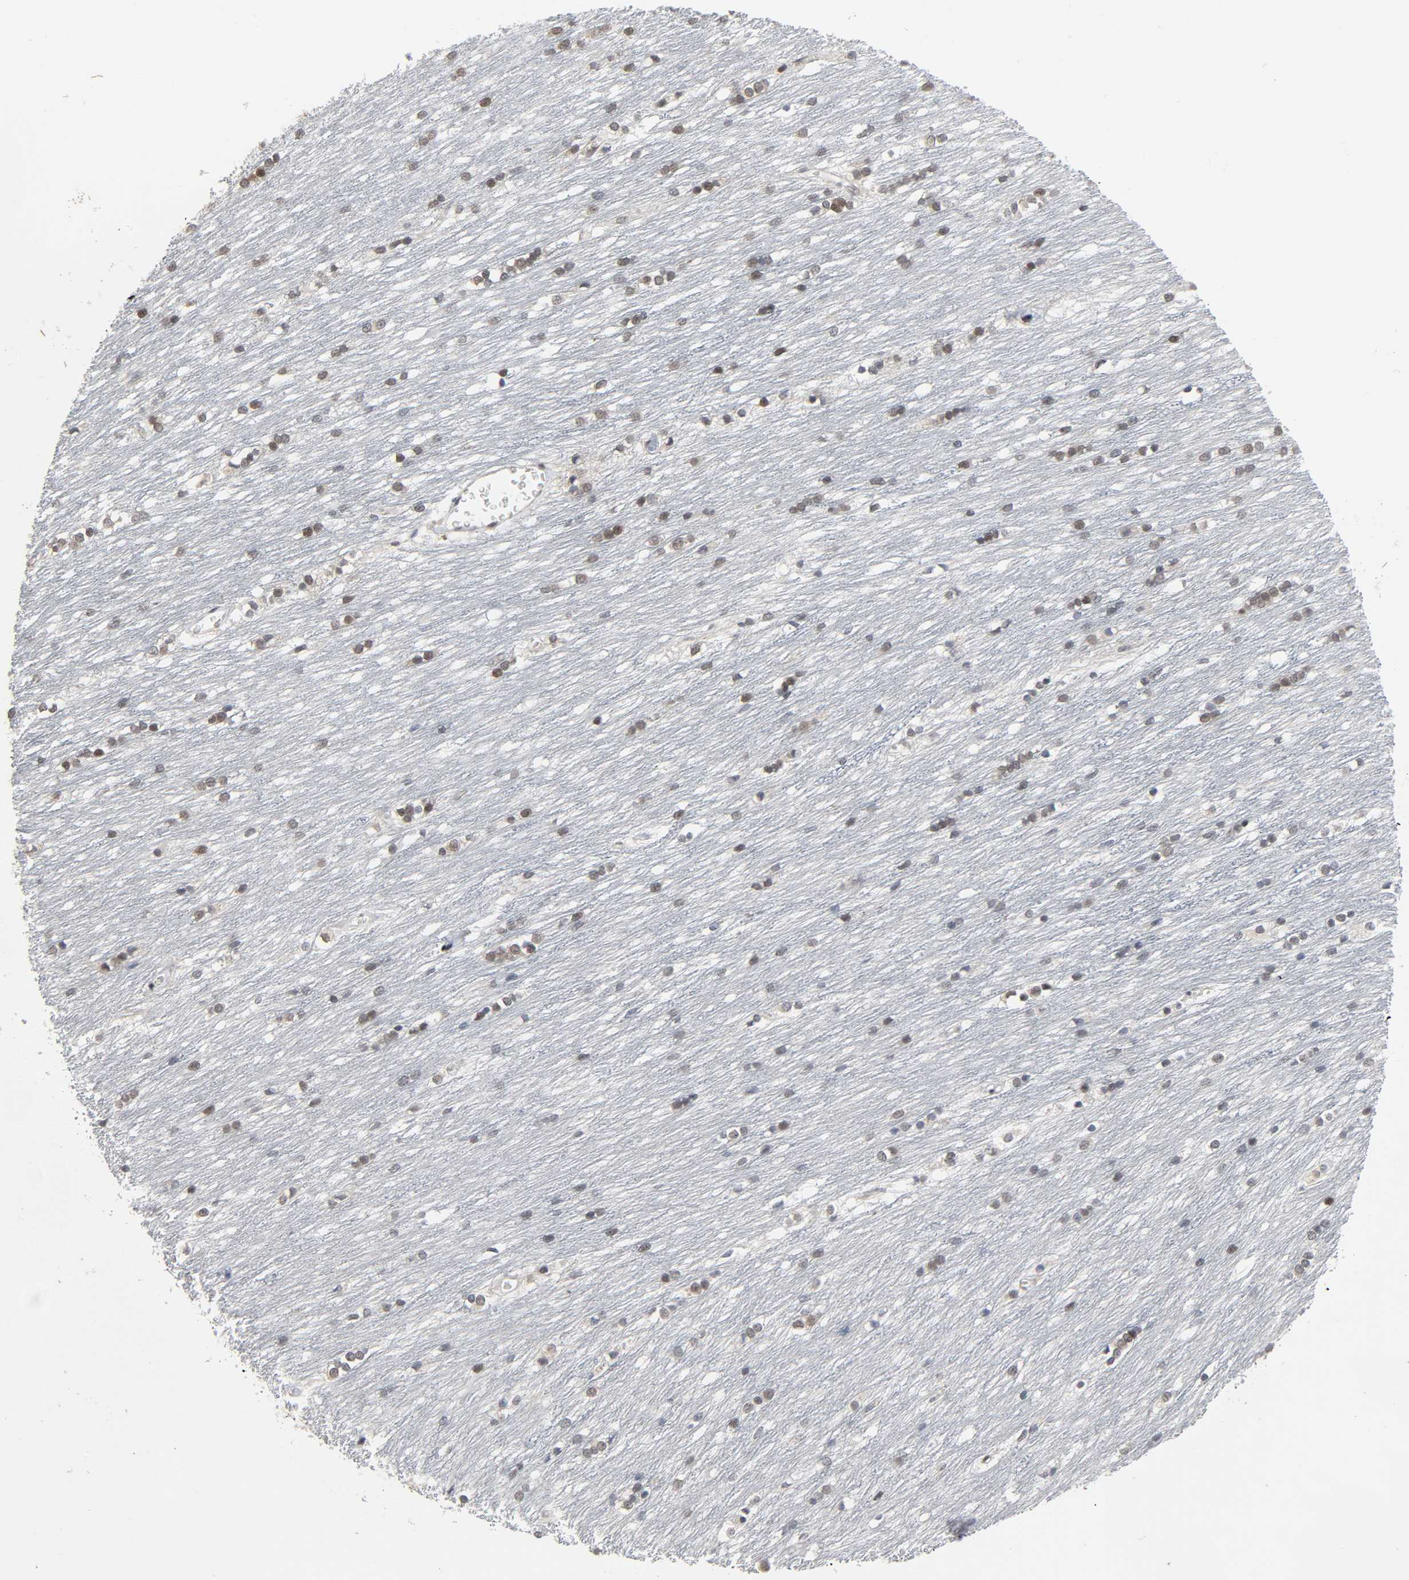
{"staining": {"intensity": "negative", "quantity": "none", "location": "none"}, "tissue": "caudate", "cell_type": "Glial cells", "image_type": "normal", "snomed": [{"axis": "morphology", "description": "Normal tissue, NOS"}, {"axis": "topography", "description": "Lateral ventricle wall"}], "caption": "IHC of normal caudate demonstrates no positivity in glial cells.", "gene": "MUC1", "patient": {"sex": "female", "age": 19}}